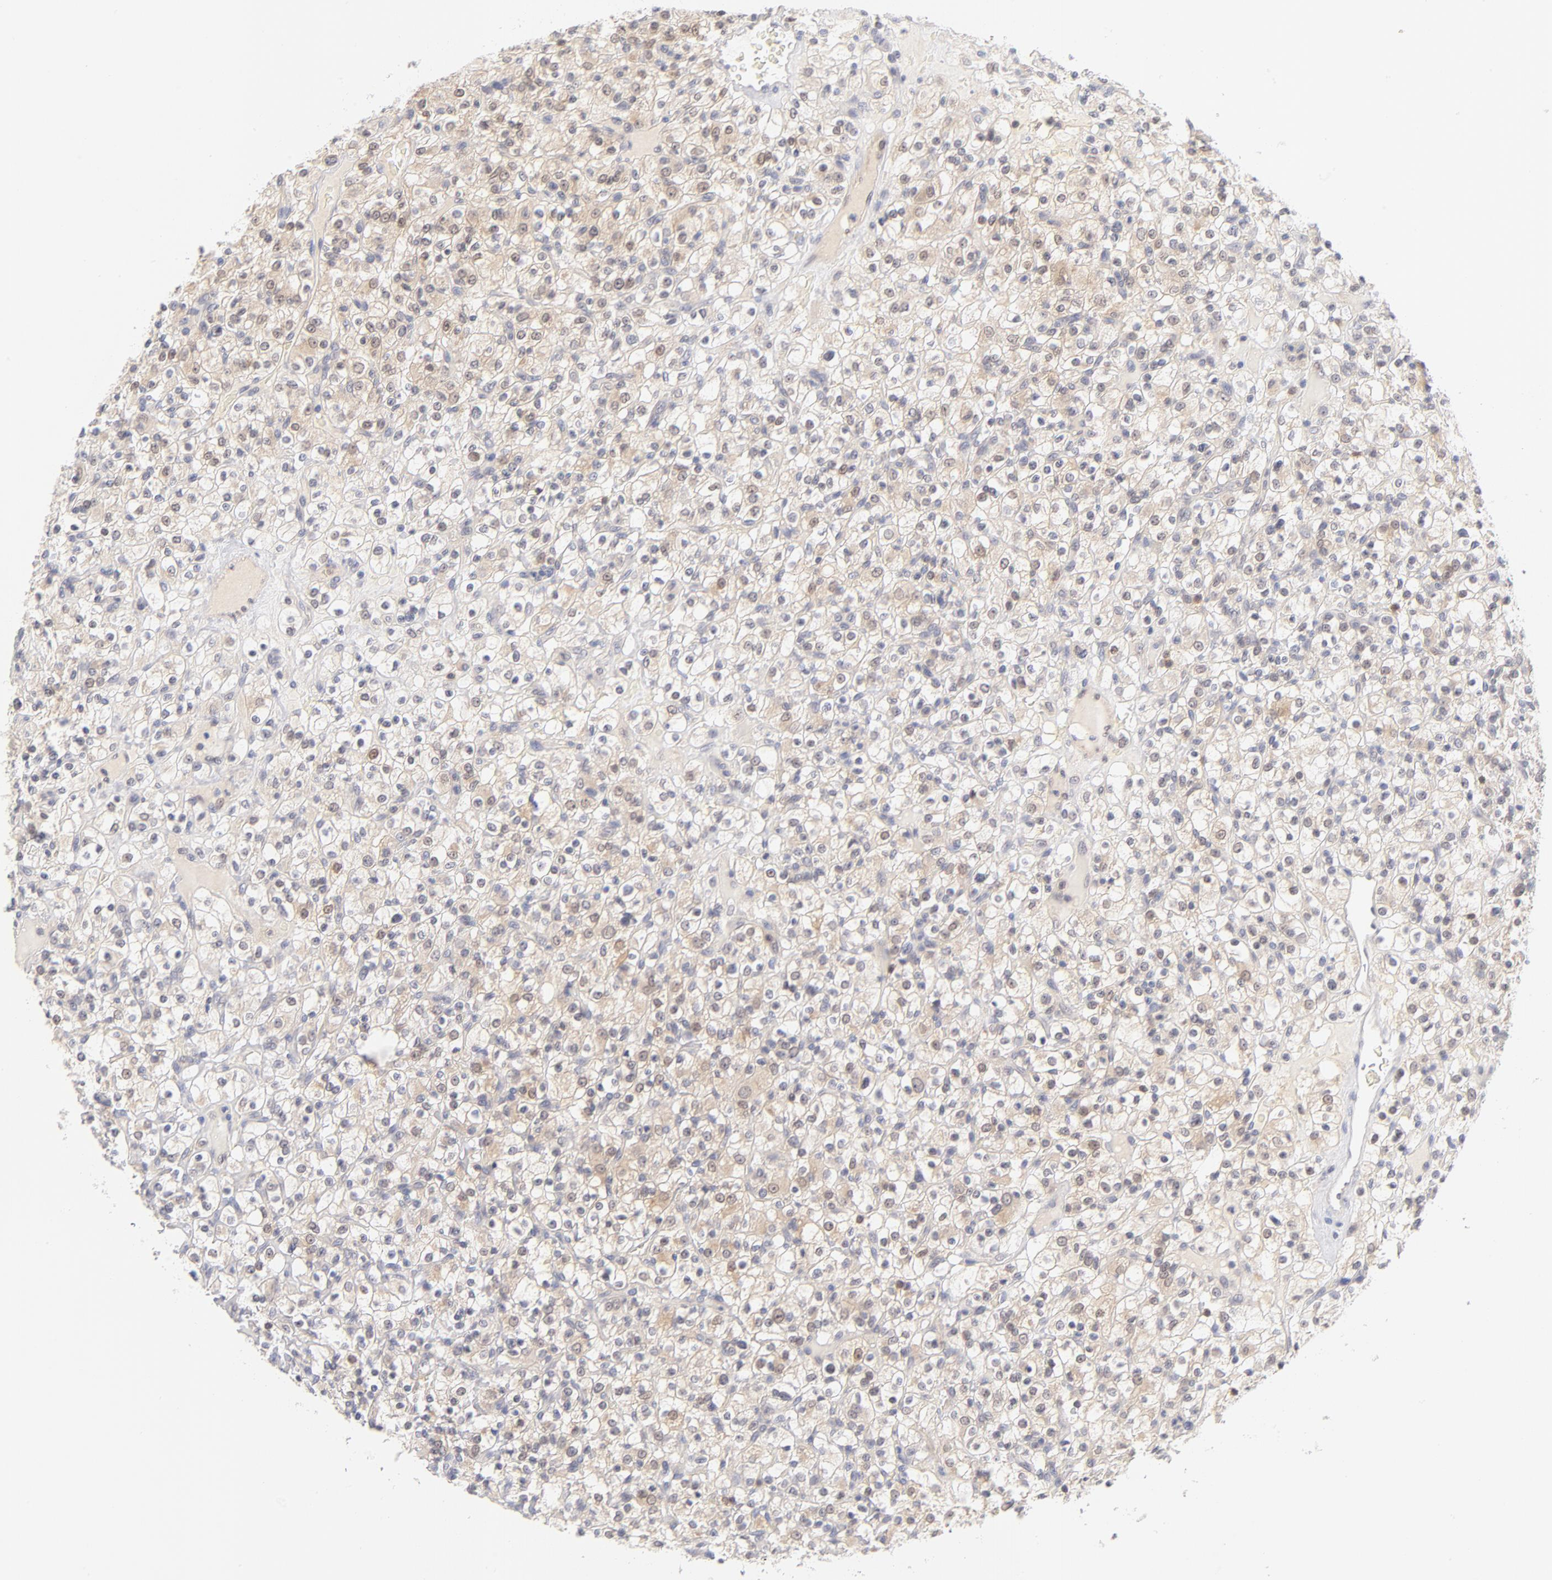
{"staining": {"intensity": "weak", "quantity": "25%-75%", "location": "cytoplasmic/membranous"}, "tissue": "renal cancer", "cell_type": "Tumor cells", "image_type": "cancer", "snomed": [{"axis": "morphology", "description": "Normal tissue, NOS"}, {"axis": "morphology", "description": "Adenocarcinoma, NOS"}, {"axis": "topography", "description": "Kidney"}], "caption": "Immunohistochemistry (DAB) staining of human renal cancer (adenocarcinoma) shows weak cytoplasmic/membranous protein expression in about 25%-75% of tumor cells. (Stains: DAB in brown, nuclei in blue, Microscopy: brightfield microscopy at high magnification).", "gene": "CASP6", "patient": {"sex": "female", "age": 72}}